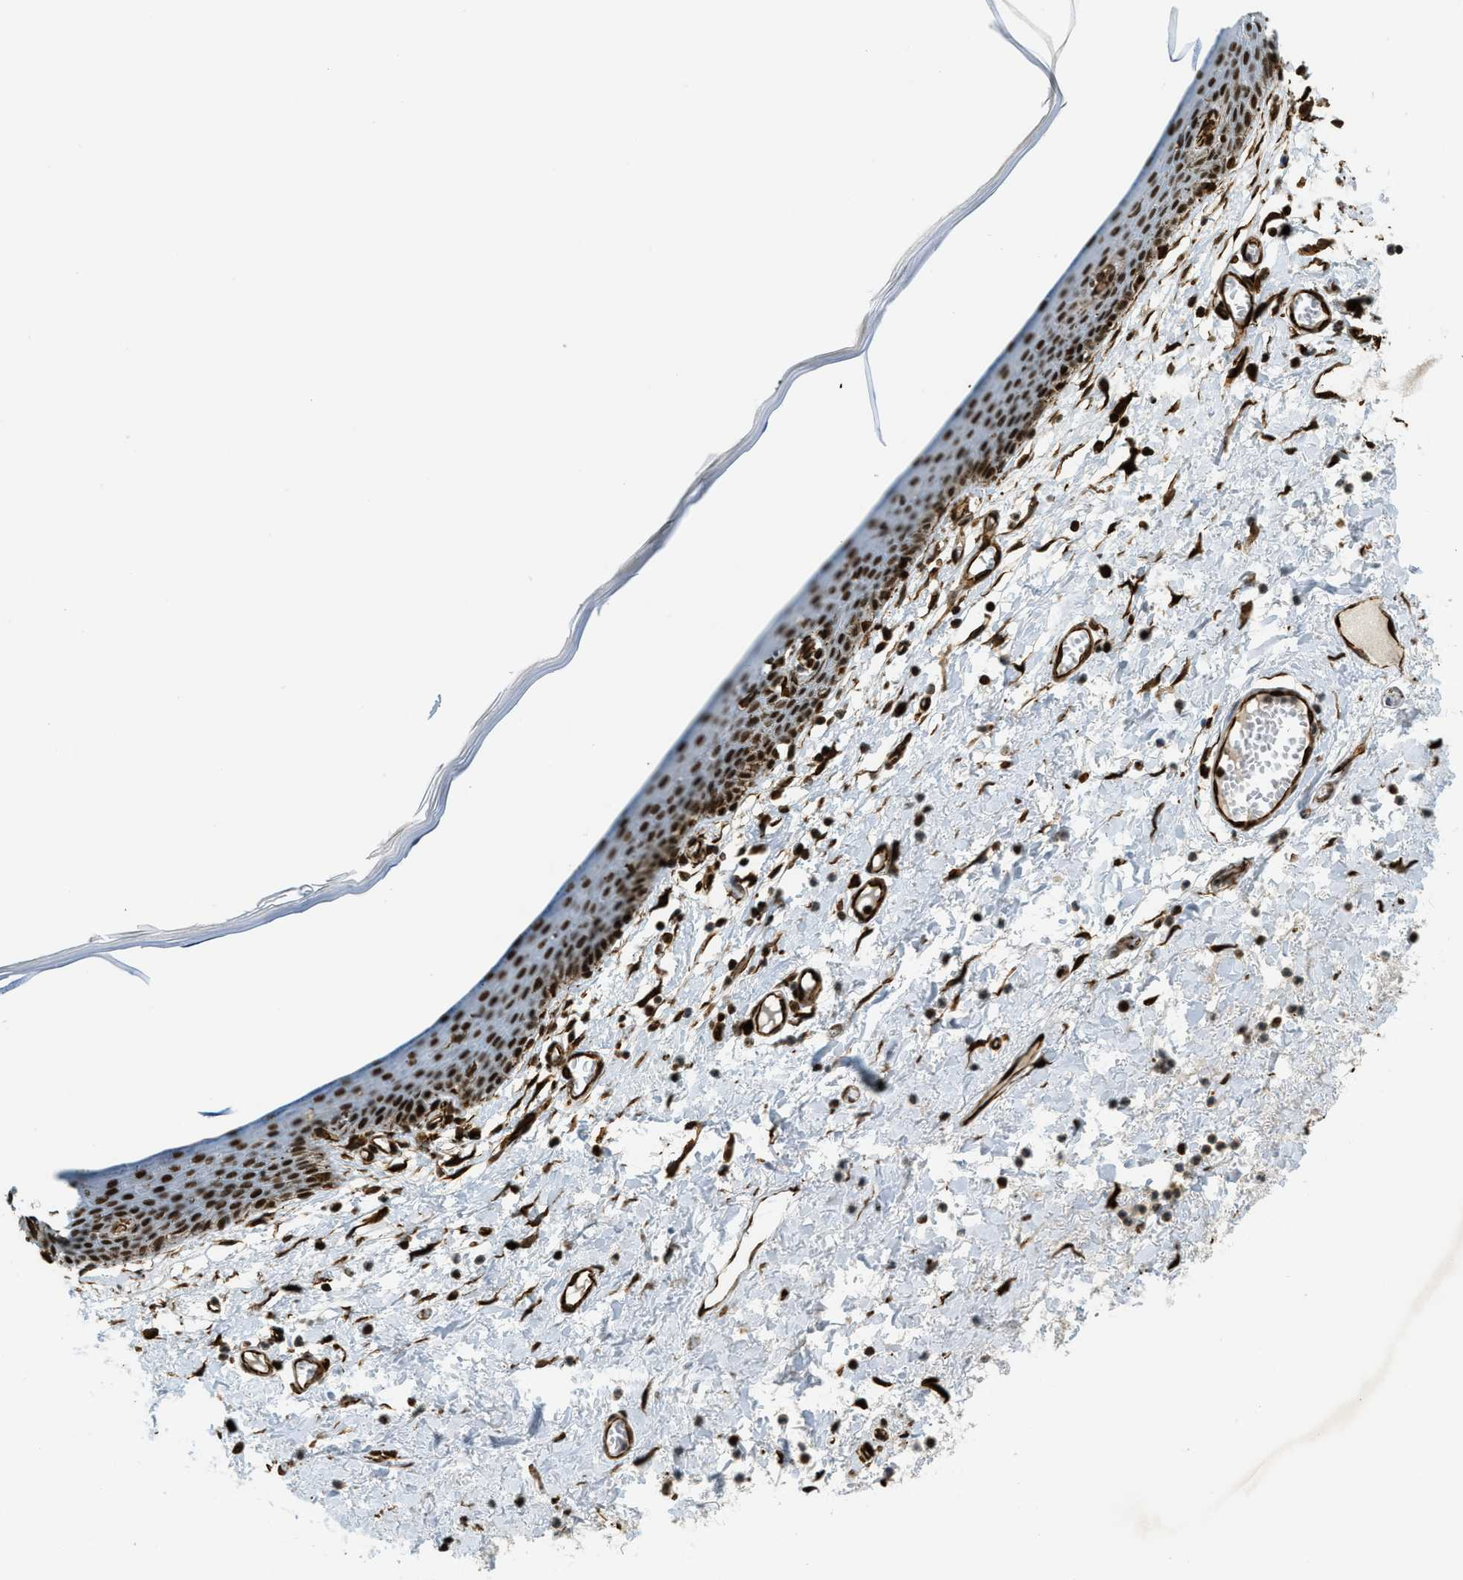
{"staining": {"intensity": "strong", "quantity": ">75%", "location": "nuclear"}, "tissue": "skin", "cell_type": "Epidermal cells", "image_type": "normal", "snomed": [{"axis": "morphology", "description": "Normal tissue, NOS"}, {"axis": "topography", "description": "Vulva"}], "caption": "Normal skin exhibits strong nuclear positivity in about >75% of epidermal cells, visualized by immunohistochemistry.", "gene": "ZFR", "patient": {"sex": "female", "age": 54}}